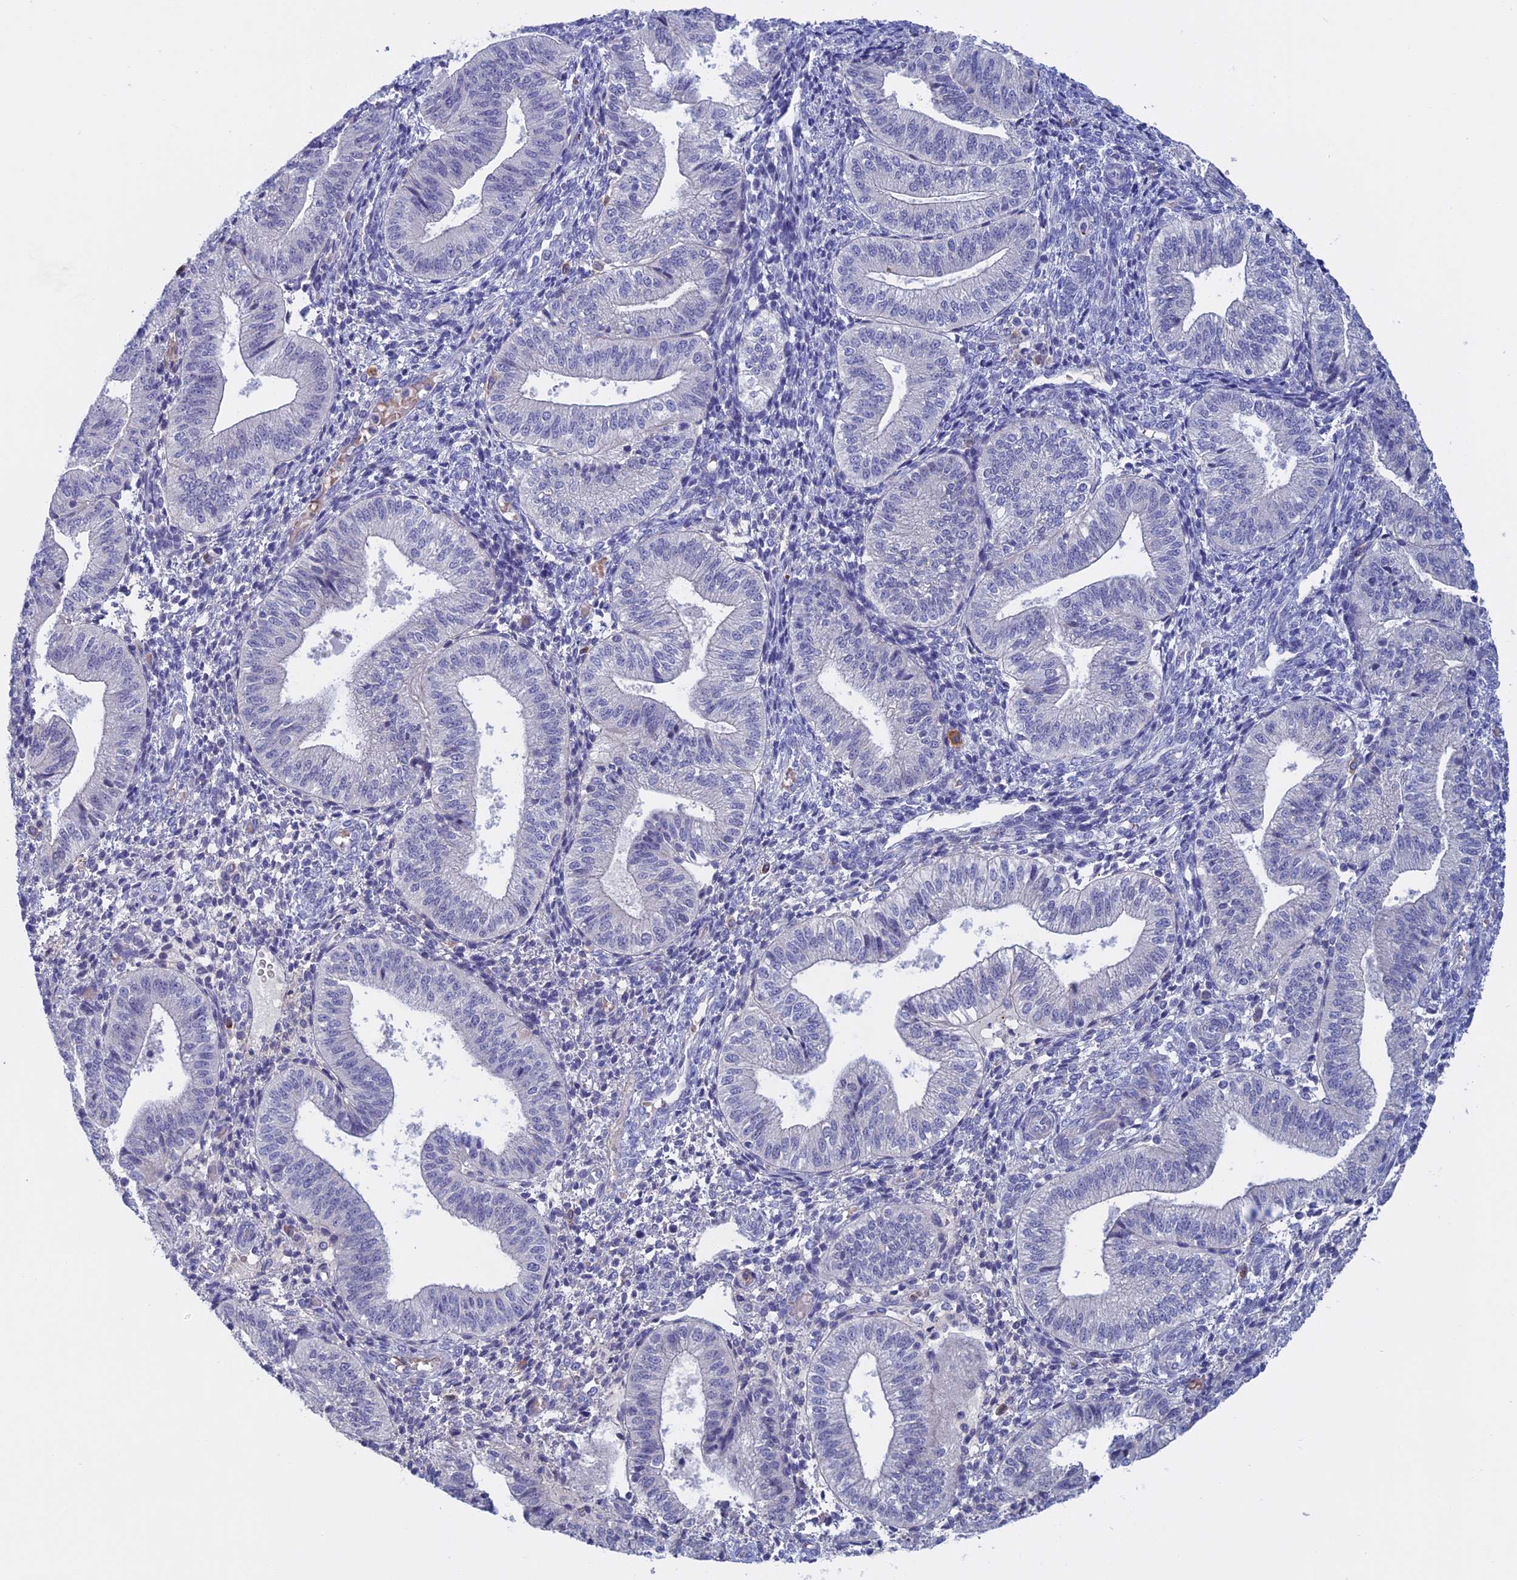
{"staining": {"intensity": "negative", "quantity": "none", "location": "none"}, "tissue": "endometrium", "cell_type": "Cells in endometrial stroma", "image_type": "normal", "snomed": [{"axis": "morphology", "description": "Normal tissue, NOS"}, {"axis": "topography", "description": "Endometrium"}], "caption": "DAB (3,3'-diaminobenzidine) immunohistochemical staining of normal human endometrium exhibits no significant staining in cells in endometrial stroma.", "gene": "SLC2A6", "patient": {"sex": "female", "age": 34}}